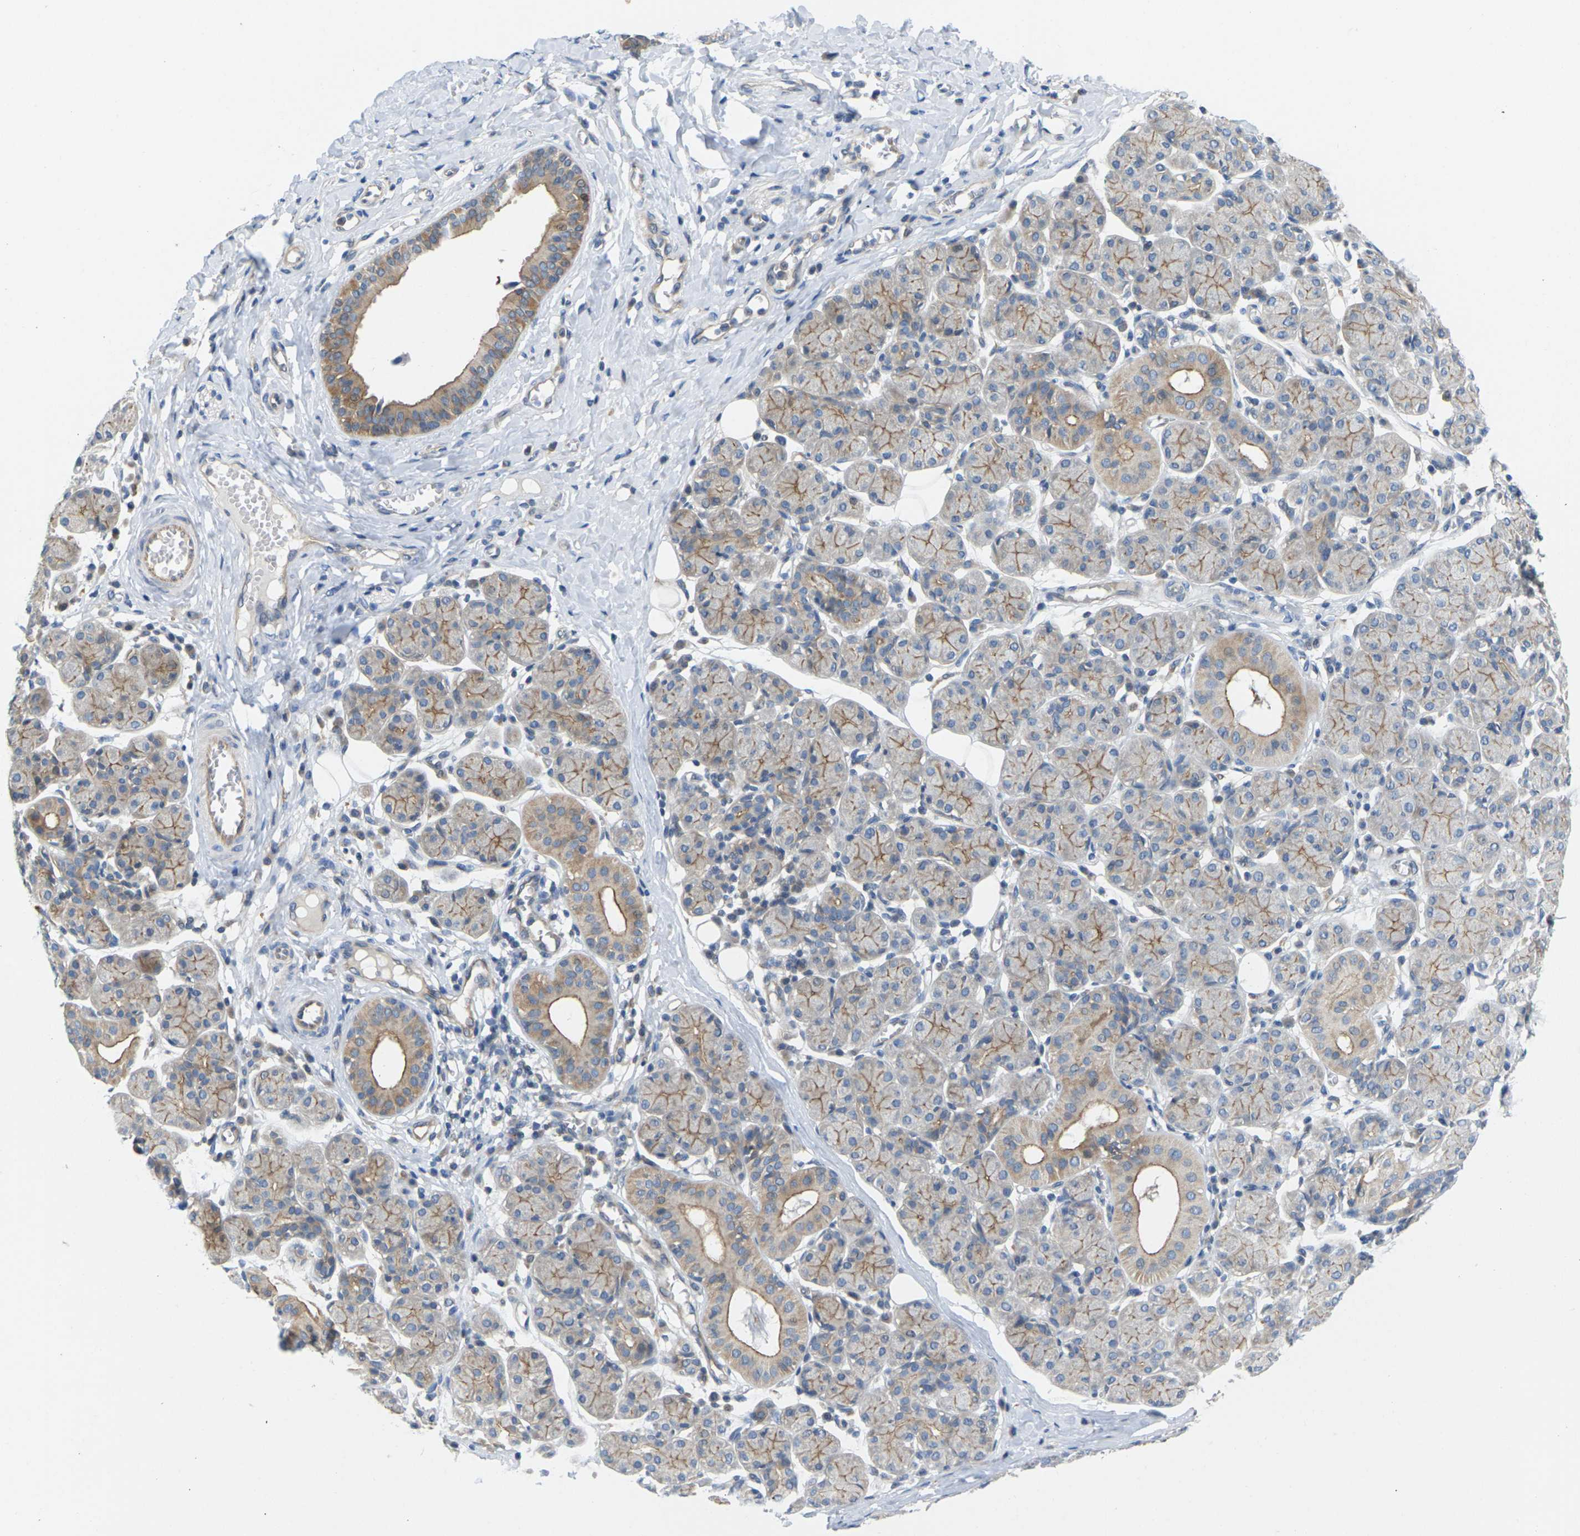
{"staining": {"intensity": "moderate", "quantity": "25%-75%", "location": "cytoplasmic/membranous"}, "tissue": "salivary gland", "cell_type": "Glandular cells", "image_type": "normal", "snomed": [{"axis": "morphology", "description": "Normal tissue, NOS"}, {"axis": "morphology", "description": "Inflammation, NOS"}, {"axis": "topography", "description": "Lymph node"}, {"axis": "topography", "description": "Salivary gland"}], "caption": "Approximately 25%-75% of glandular cells in normal salivary gland demonstrate moderate cytoplasmic/membranous protein staining as visualized by brown immunohistochemical staining.", "gene": "SCNN1A", "patient": {"sex": "male", "age": 3}}